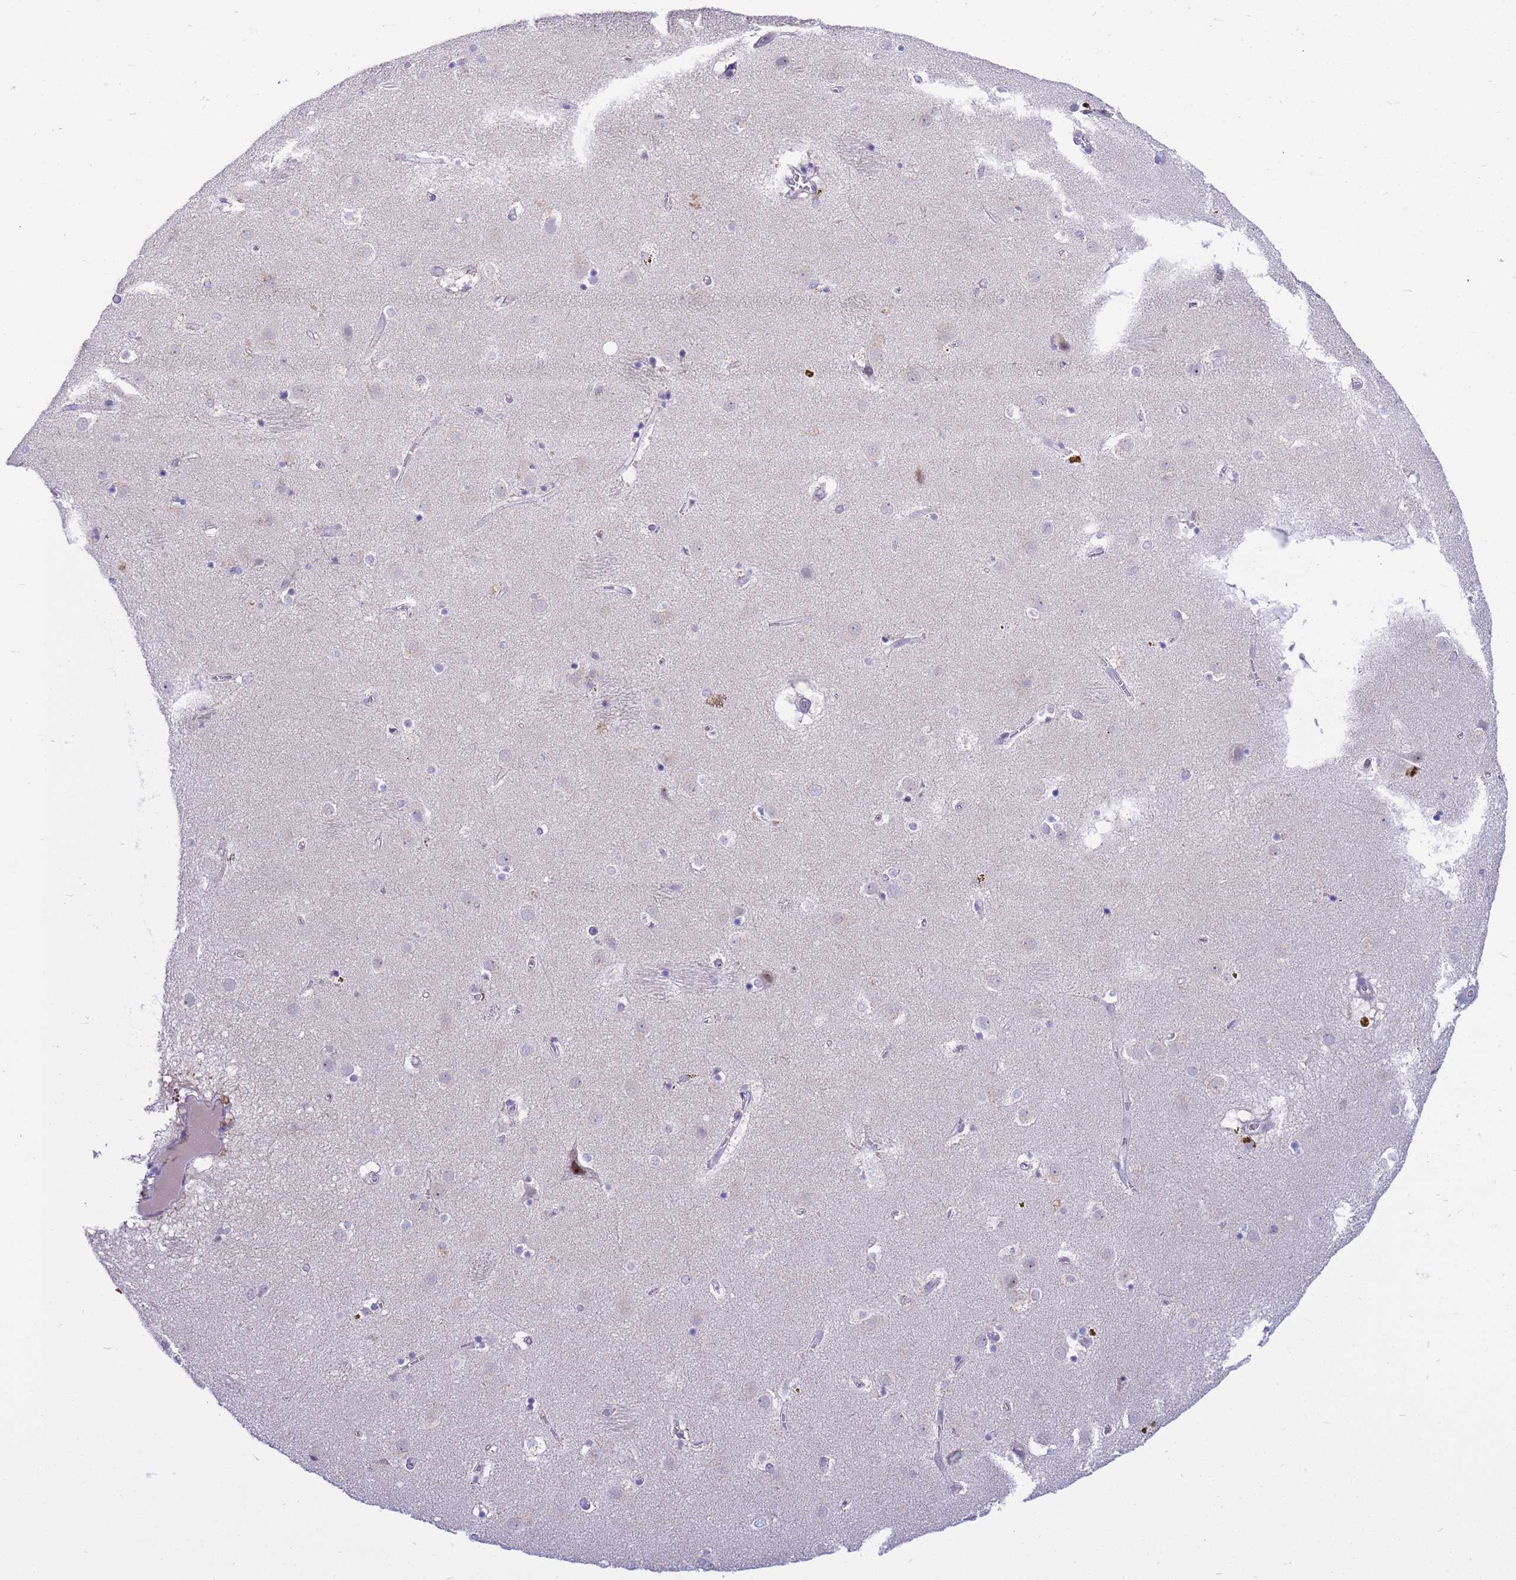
{"staining": {"intensity": "negative", "quantity": "none", "location": "none"}, "tissue": "caudate", "cell_type": "Glial cells", "image_type": "normal", "snomed": [{"axis": "morphology", "description": "Normal tissue, NOS"}, {"axis": "topography", "description": "Lateral ventricle wall"}], "caption": "There is no significant positivity in glial cells of caudate.", "gene": "LRATD1", "patient": {"sex": "male", "age": 70}}